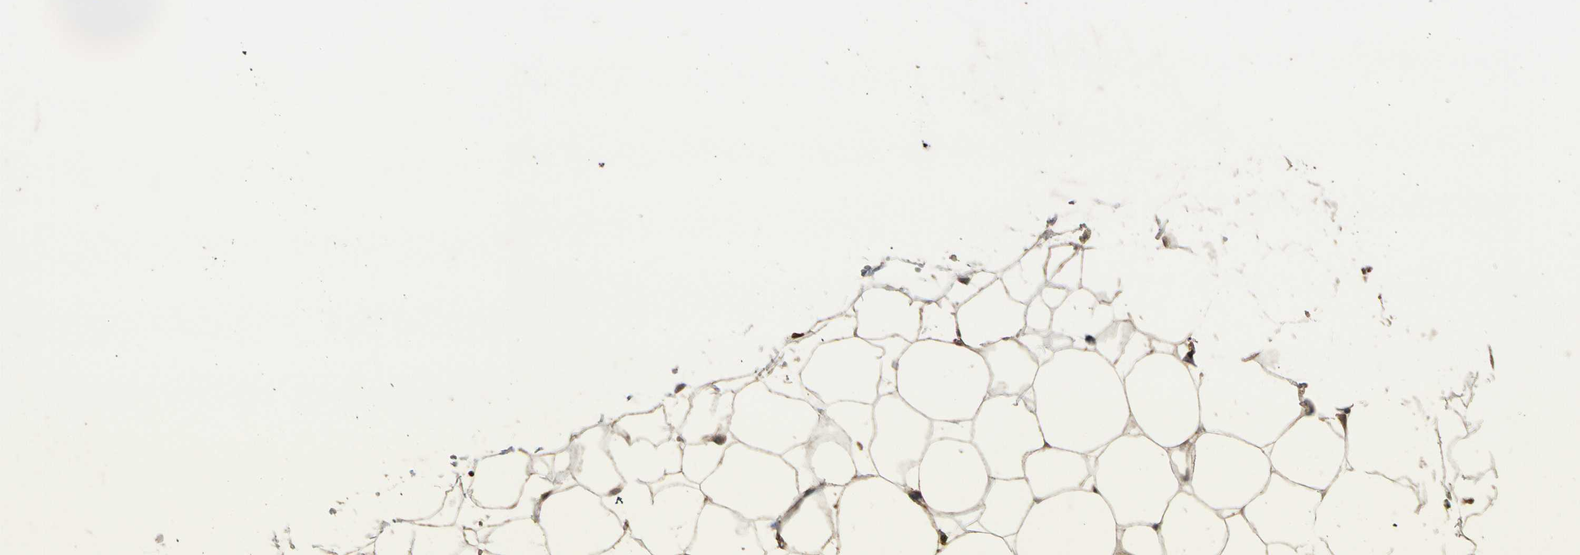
{"staining": {"intensity": "moderate", "quantity": ">75%", "location": "cytoplasmic/membranous"}, "tissue": "adipose tissue", "cell_type": "Adipocytes", "image_type": "normal", "snomed": [{"axis": "morphology", "description": "Normal tissue, NOS"}, {"axis": "topography", "description": "Breast"}, {"axis": "topography", "description": "Adipose tissue"}], "caption": "Immunohistochemistry (DAB (3,3'-diaminobenzidine)) staining of benign adipose tissue shows moderate cytoplasmic/membranous protein staining in approximately >75% of adipocytes.", "gene": "CSF1R", "patient": {"sex": "female", "age": 25}}